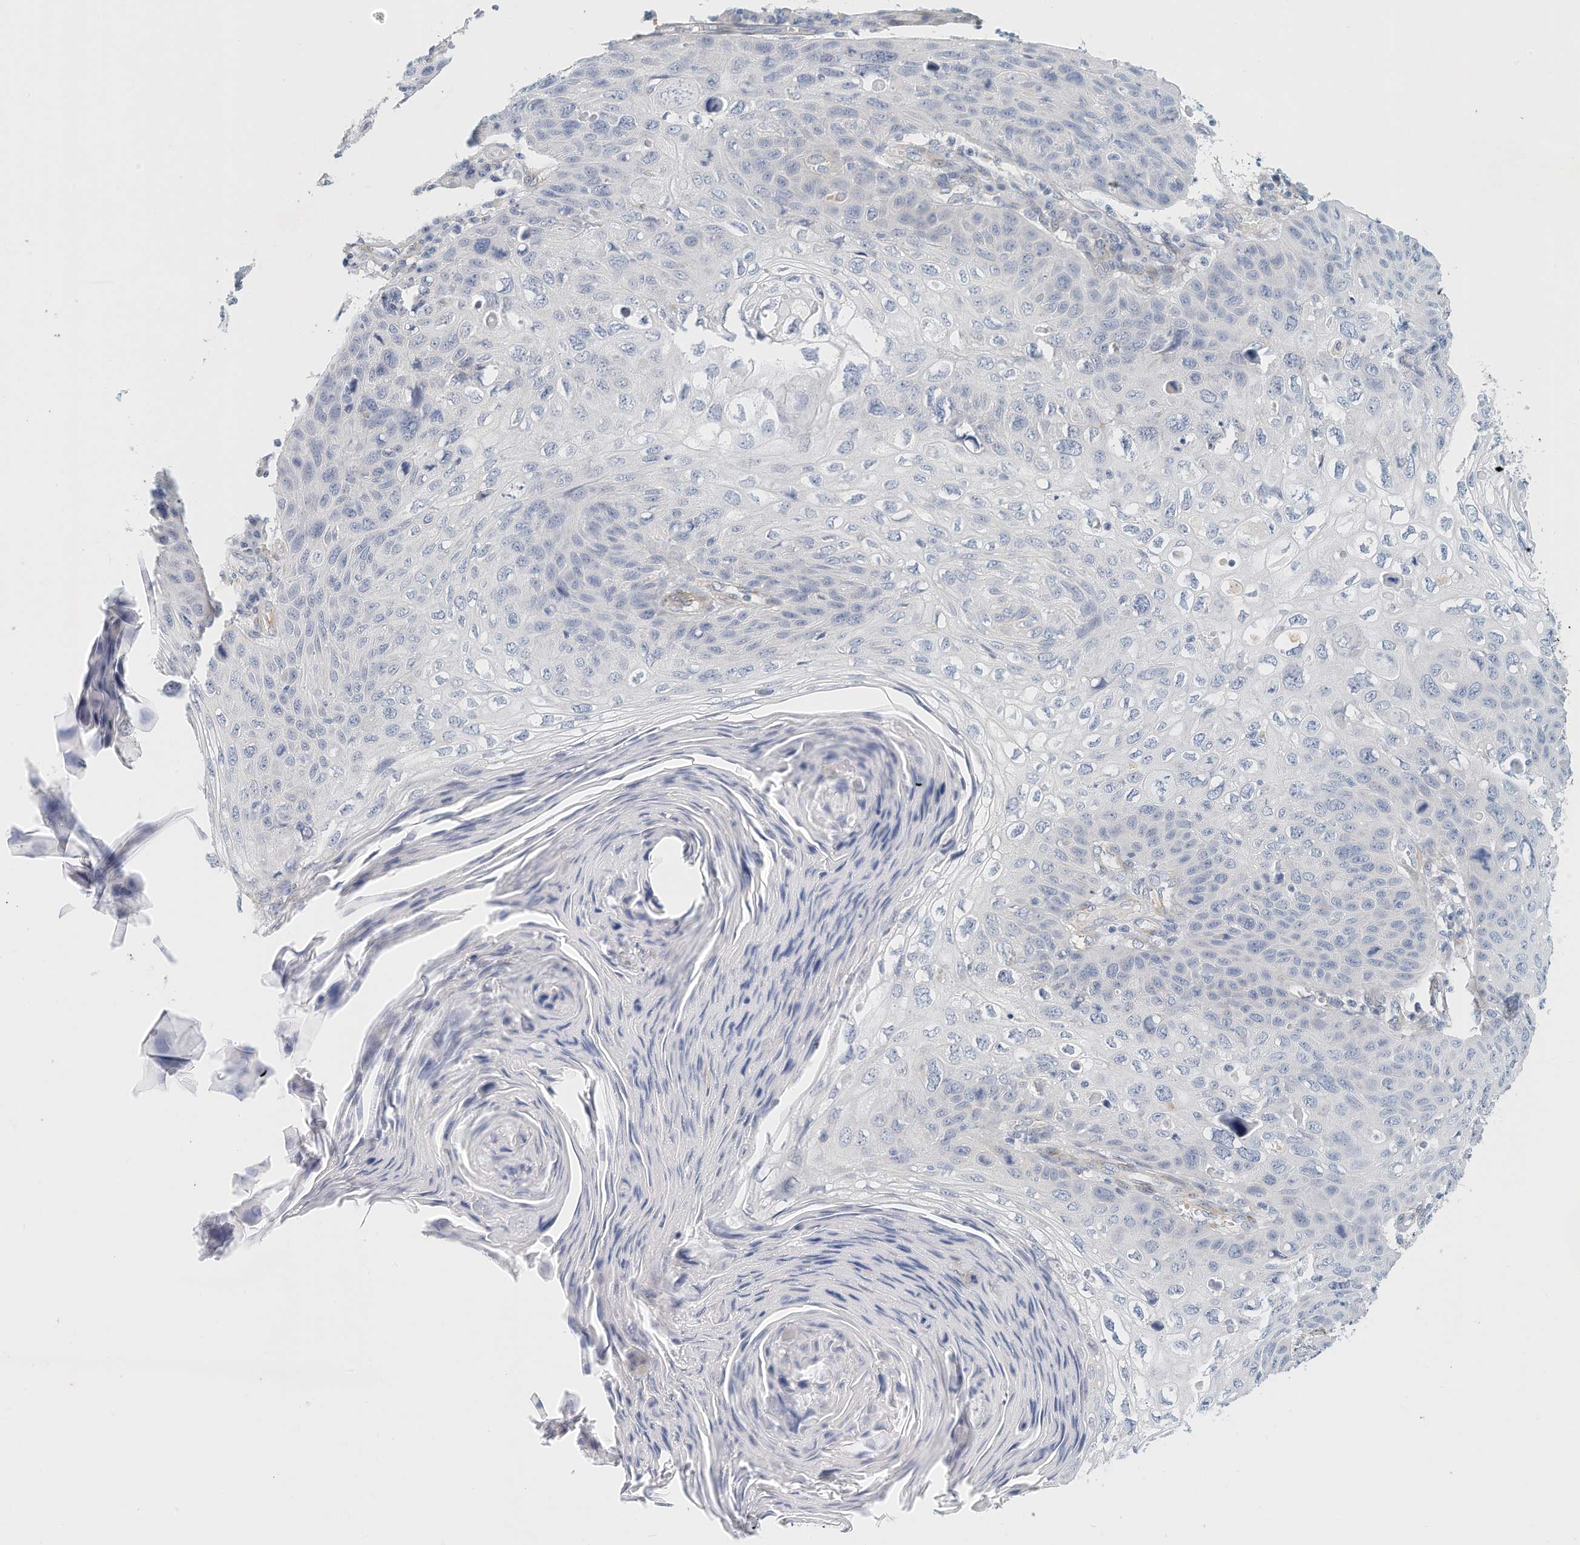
{"staining": {"intensity": "negative", "quantity": "none", "location": "none"}, "tissue": "skin cancer", "cell_type": "Tumor cells", "image_type": "cancer", "snomed": [{"axis": "morphology", "description": "Squamous cell carcinoma, NOS"}, {"axis": "topography", "description": "Skin"}], "caption": "Micrograph shows no protein expression in tumor cells of skin cancer (squamous cell carcinoma) tissue. (DAB IHC with hematoxylin counter stain).", "gene": "ARHGAP28", "patient": {"sex": "female", "age": 90}}